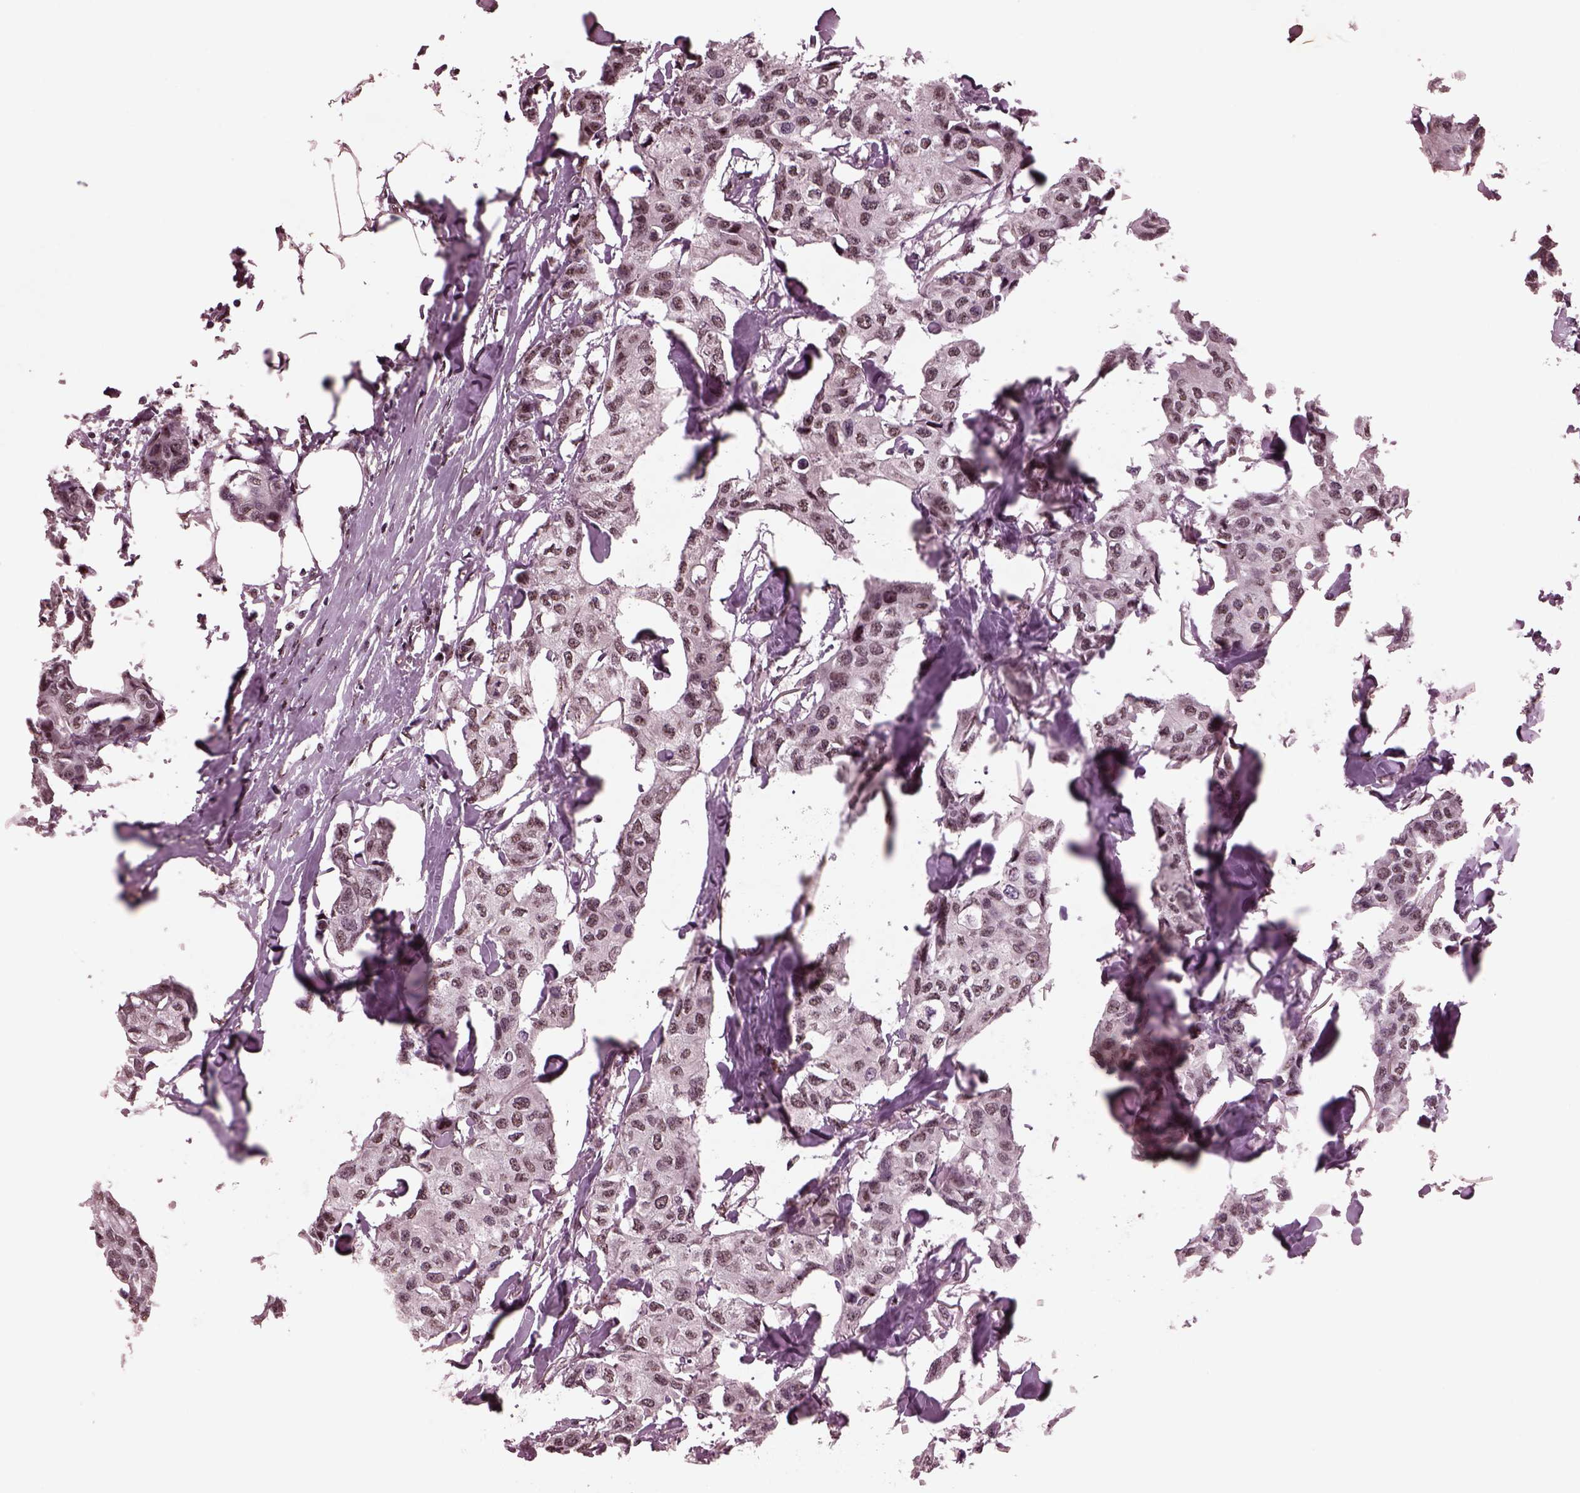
{"staining": {"intensity": "weak", "quantity": "25%-75%", "location": "nuclear"}, "tissue": "breast cancer", "cell_type": "Tumor cells", "image_type": "cancer", "snomed": [{"axis": "morphology", "description": "Duct carcinoma"}, {"axis": "topography", "description": "Breast"}], "caption": "A brown stain labels weak nuclear expression of a protein in breast cancer (intraductal carcinoma) tumor cells.", "gene": "NAP1L5", "patient": {"sex": "female", "age": 80}}